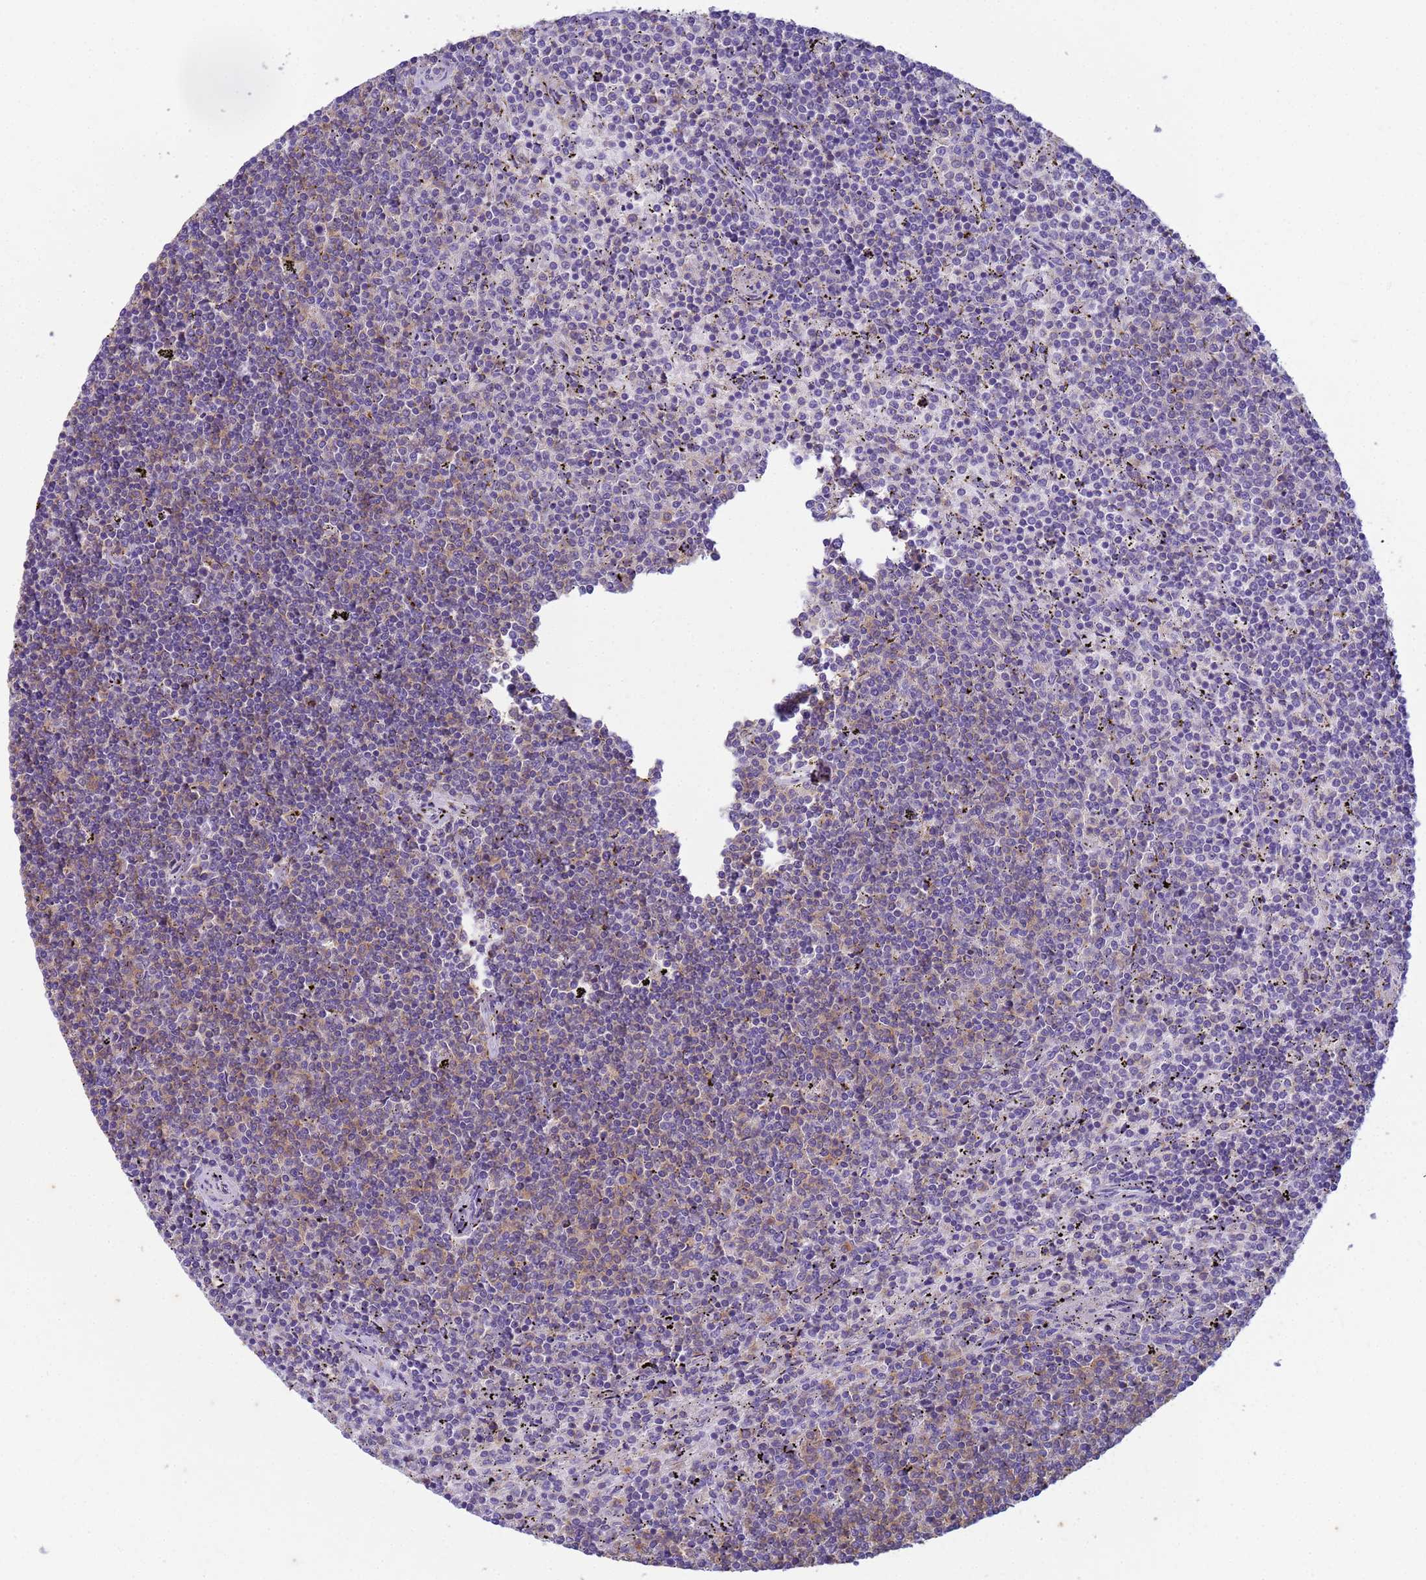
{"staining": {"intensity": "weak", "quantity": "<25%", "location": "cytoplasmic/membranous"}, "tissue": "lymphoma", "cell_type": "Tumor cells", "image_type": "cancer", "snomed": [{"axis": "morphology", "description": "Malignant lymphoma, non-Hodgkin's type, Low grade"}, {"axis": "topography", "description": "Spleen"}], "caption": "Image shows no protein expression in tumor cells of lymphoma tissue.", "gene": "KLHL13", "patient": {"sex": "female", "age": 50}}